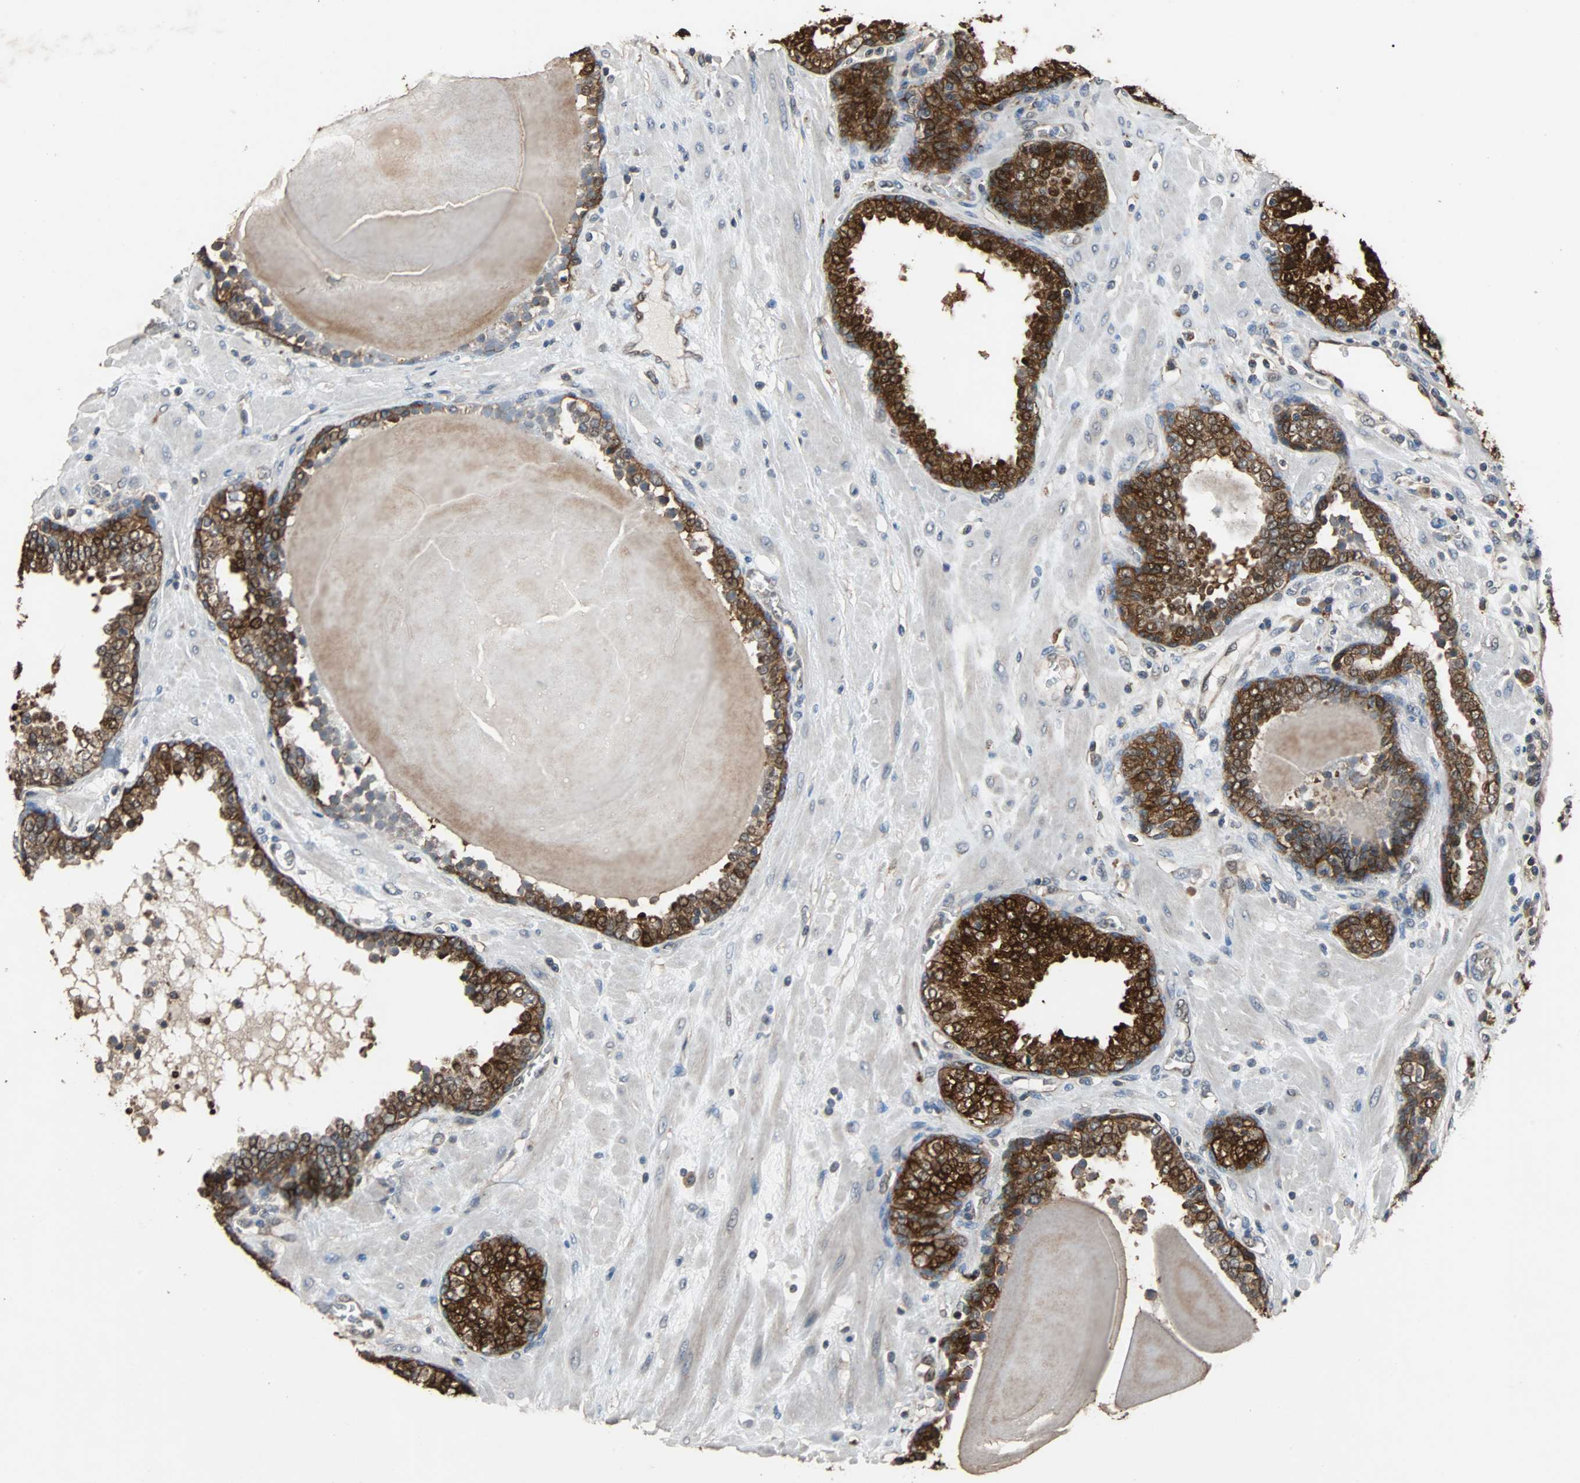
{"staining": {"intensity": "strong", "quantity": ">75%", "location": "cytoplasmic/membranous,nuclear"}, "tissue": "prostate", "cell_type": "Glandular cells", "image_type": "normal", "snomed": [{"axis": "morphology", "description": "Normal tissue, NOS"}, {"axis": "topography", "description": "Prostate"}], "caption": "Prostate stained for a protein reveals strong cytoplasmic/membranous,nuclear positivity in glandular cells. The protein is stained brown, and the nuclei are stained in blue (DAB (3,3'-diaminobenzidine) IHC with brightfield microscopy, high magnification).", "gene": "NDRG1", "patient": {"sex": "male", "age": 51}}